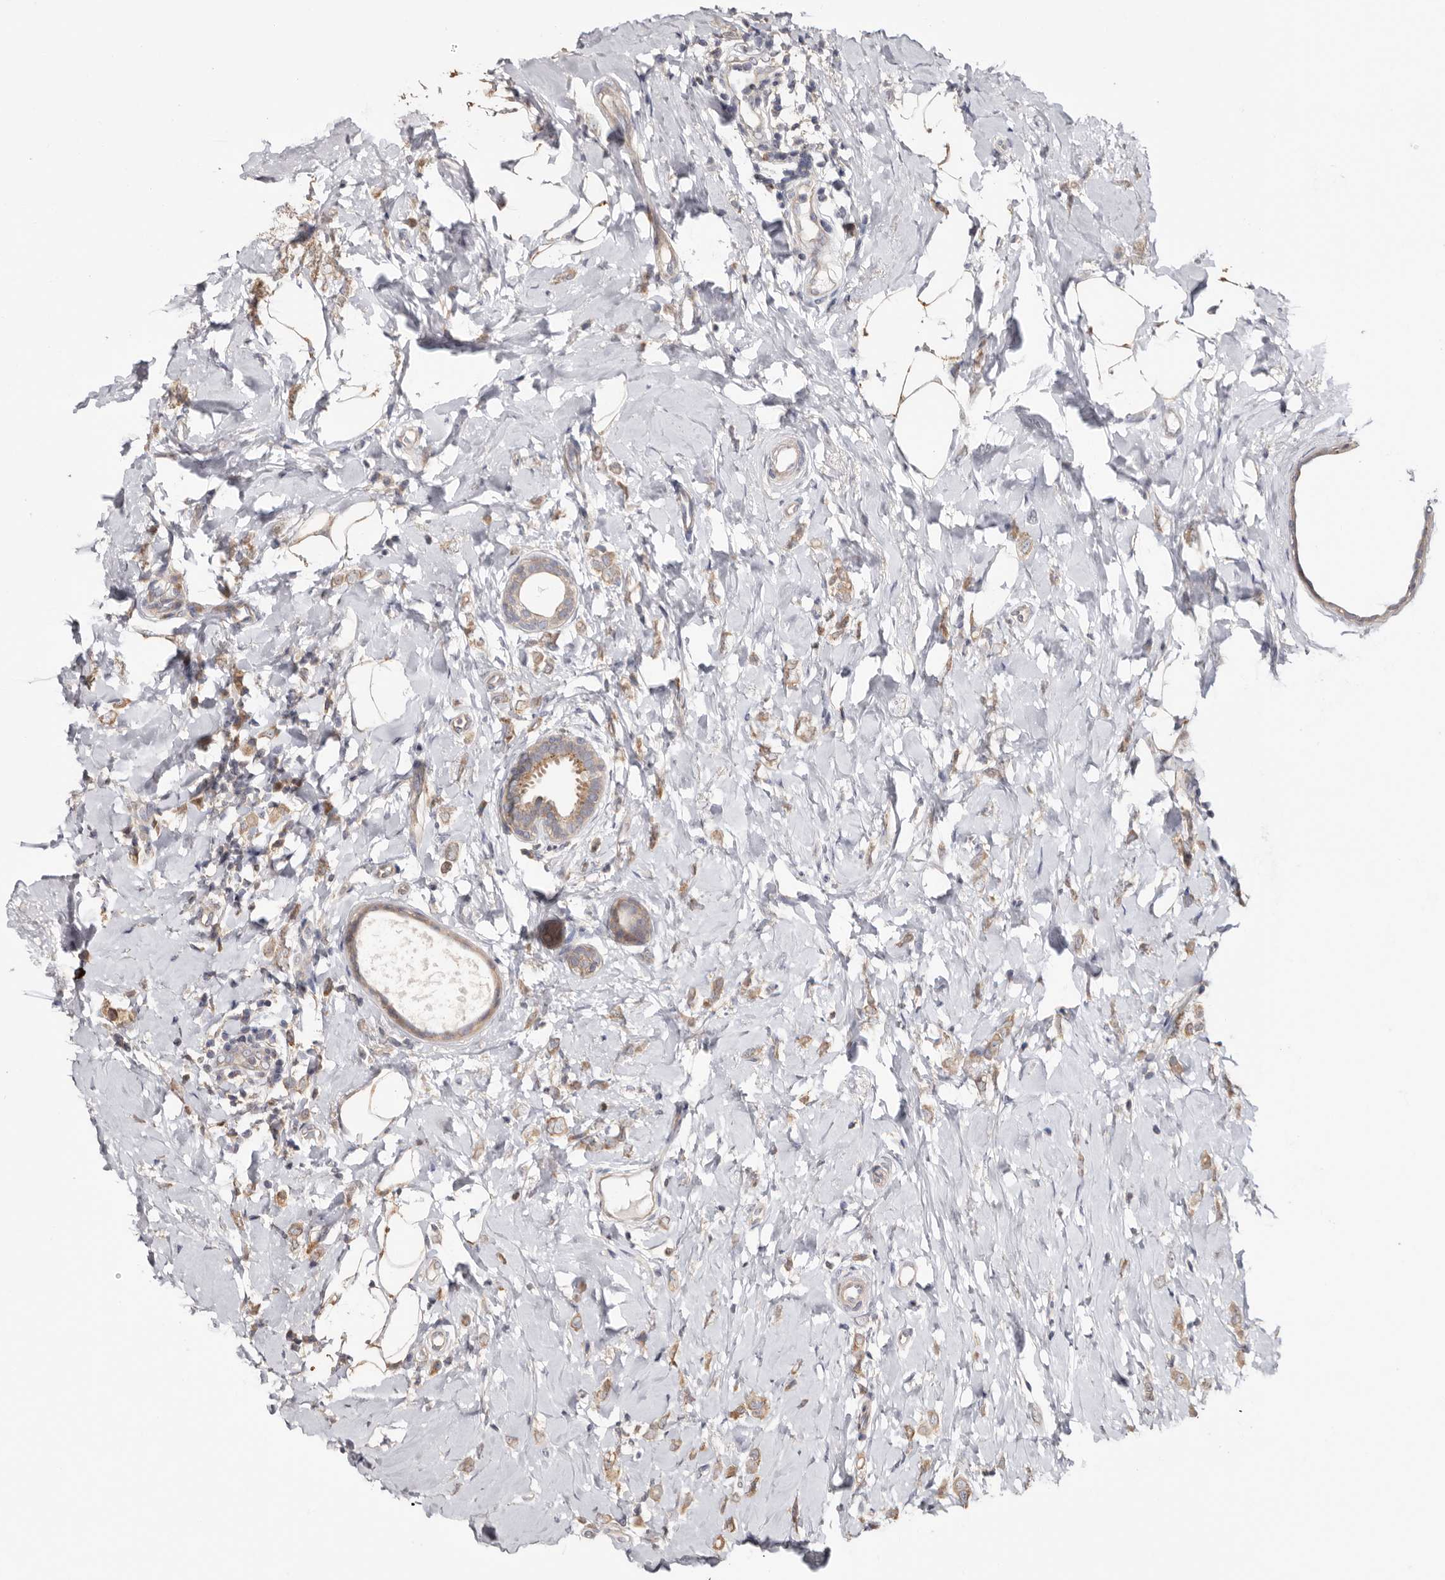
{"staining": {"intensity": "weak", "quantity": "25%-75%", "location": "cytoplasmic/membranous"}, "tissue": "breast cancer", "cell_type": "Tumor cells", "image_type": "cancer", "snomed": [{"axis": "morphology", "description": "Lobular carcinoma"}, {"axis": "topography", "description": "Breast"}], "caption": "The histopathology image shows immunohistochemical staining of lobular carcinoma (breast). There is weak cytoplasmic/membranous expression is identified in about 25%-75% of tumor cells.", "gene": "TMUB1", "patient": {"sex": "female", "age": 47}}